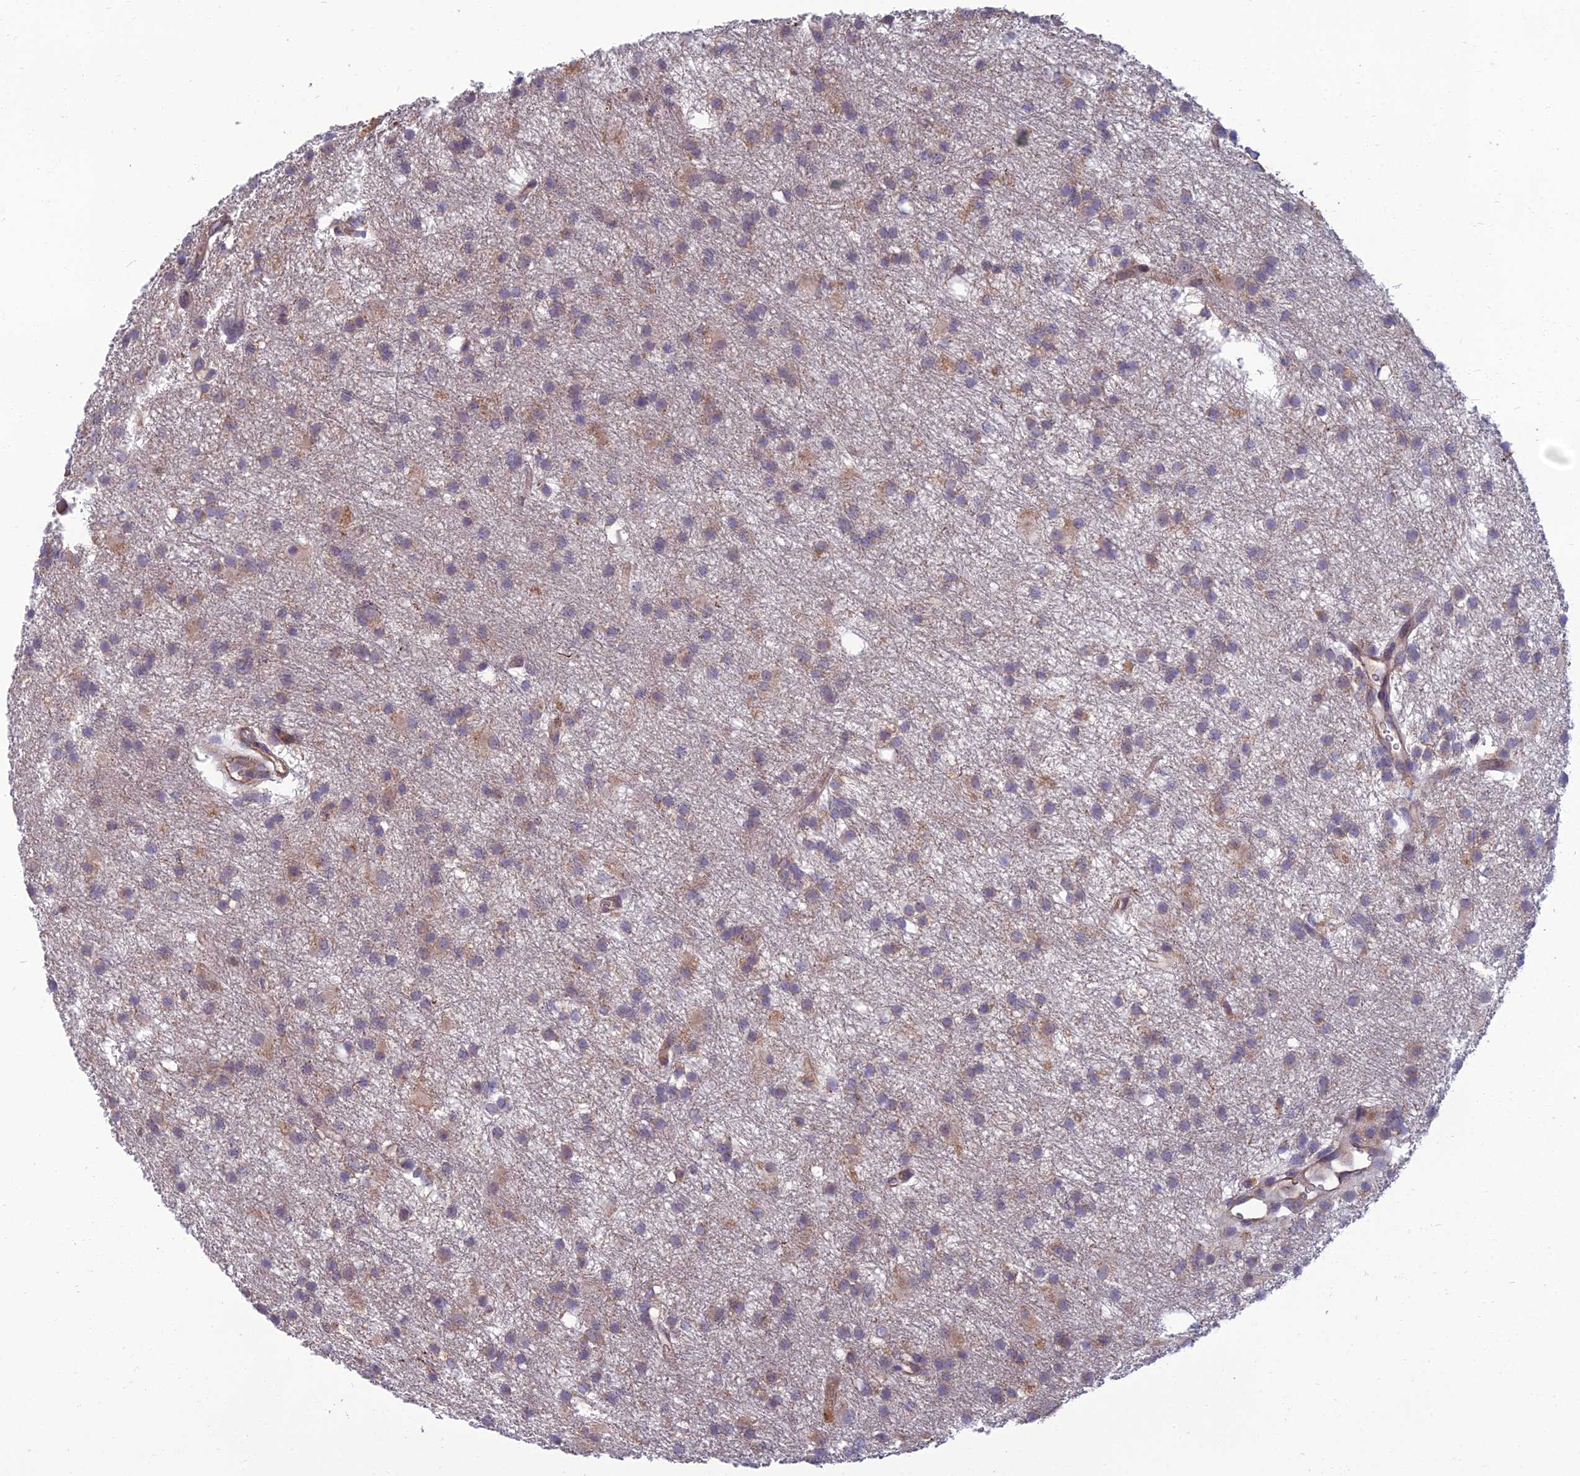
{"staining": {"intensity": "weak", "quantity": "25%-75%", "location": "cytoplasmic/membranous"}, "tissue": "glioma", "cell_type": "Tumor cells", "image_type": "cancer", "snomed": [{"axis": "morphology", "description": "Glioma, malignant, High grade"}, {"axis": "topography", "description": "Brain"}], "caption": "Tumor cells reveal low levels of weak cytoplasmic/membranous staining in approximately 25%-75% of cells in glioma. The protein is shown in brown color, while the nuclei are stained blue.", "gene": "WDR24", "patient": {"sex": "male", "age": 77}}